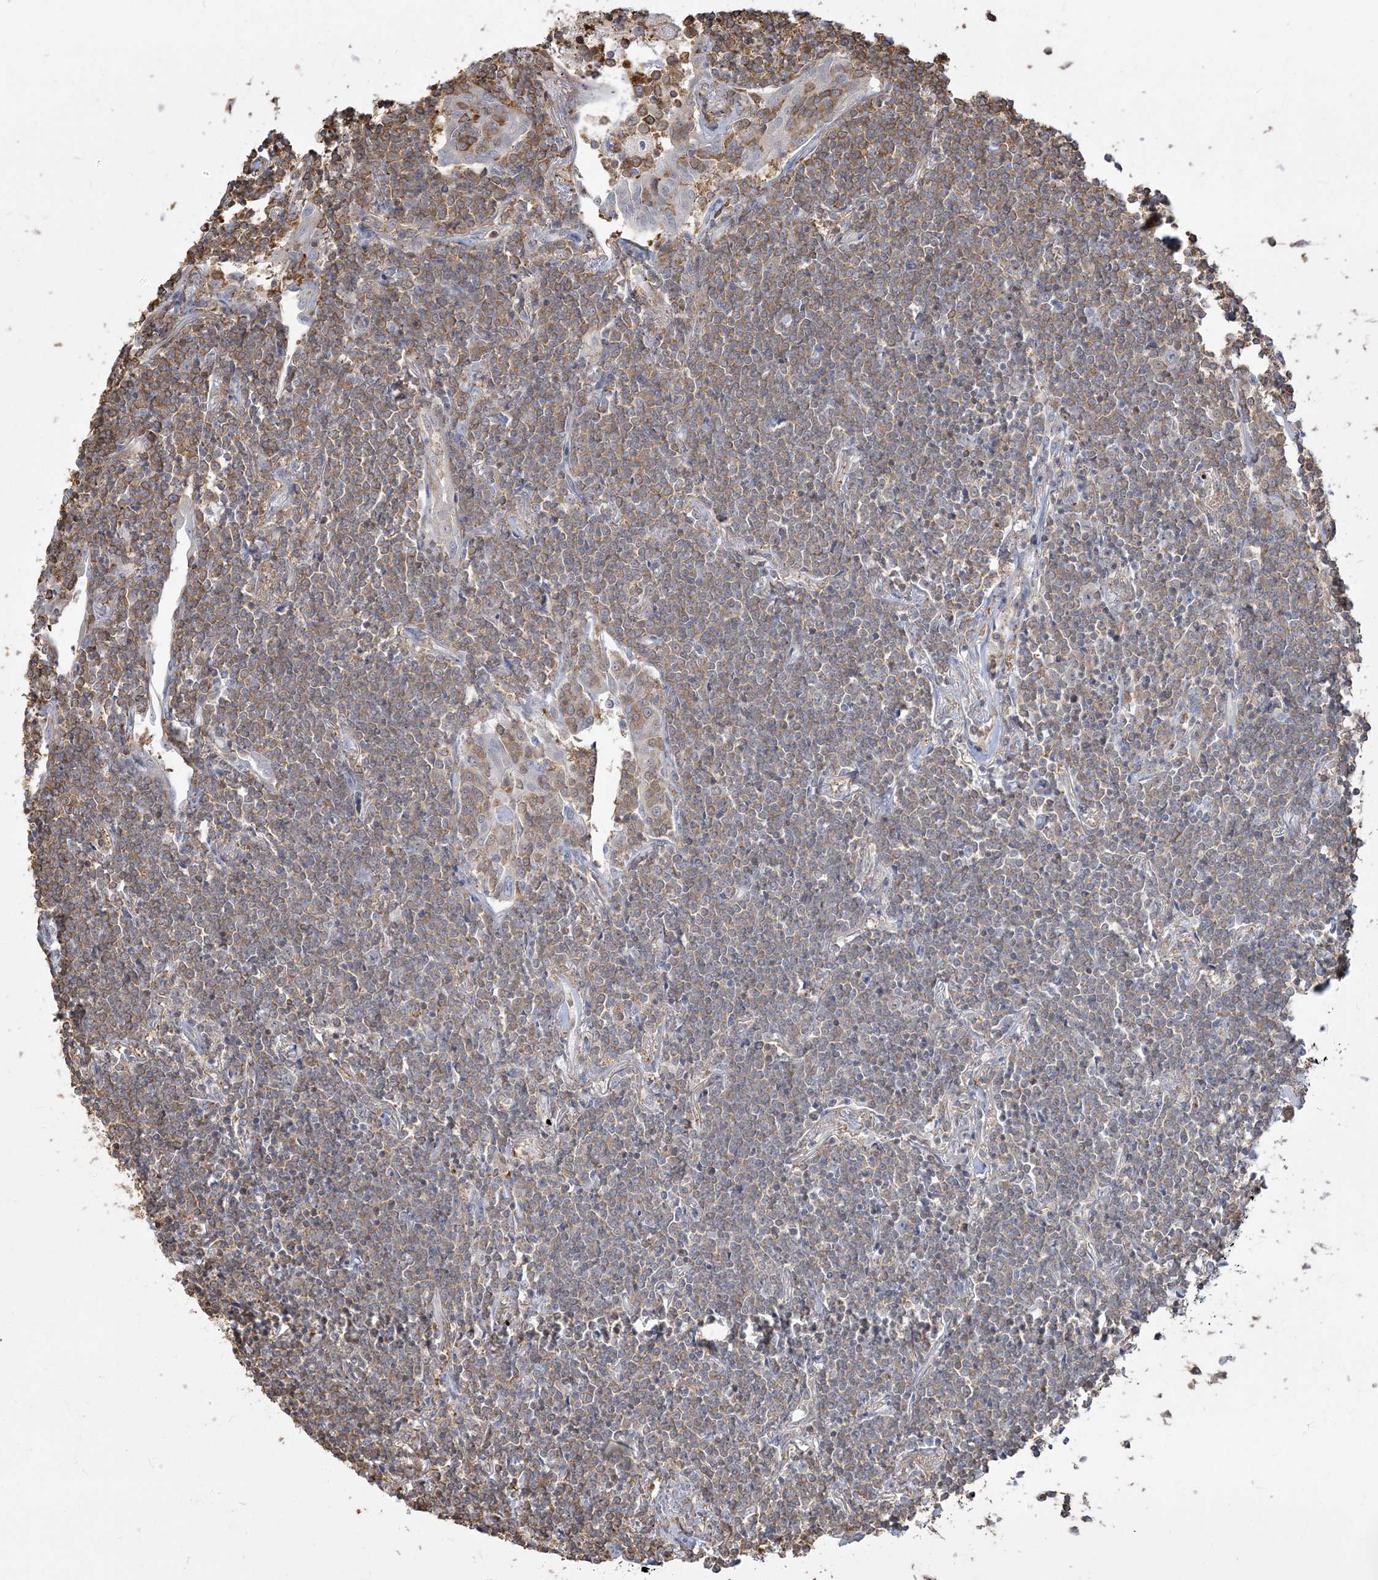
{"staining": {"intensity": "weak", "quantity": ">75%", "location": "cytoplasmic/membranous"}, "tissue": "lymphoma", "cell_type": "Tumor cells", "image_type": "cancer", "snomed": [{"axis": "morphology", "description": "Malignant lymphoma, non-Hodgkin's type, Low grade"}, {"axis": "topography", "description": "Lung"}], "caption": "Tumor cells reveal weak cytoplasmic/membranous positivity in approximately >75% of cells in low-grade malignant lymphoma, non-Hodgkin's type.", "gene": "ANKS1A", "patient": {"sex": "female", "age": 71}}